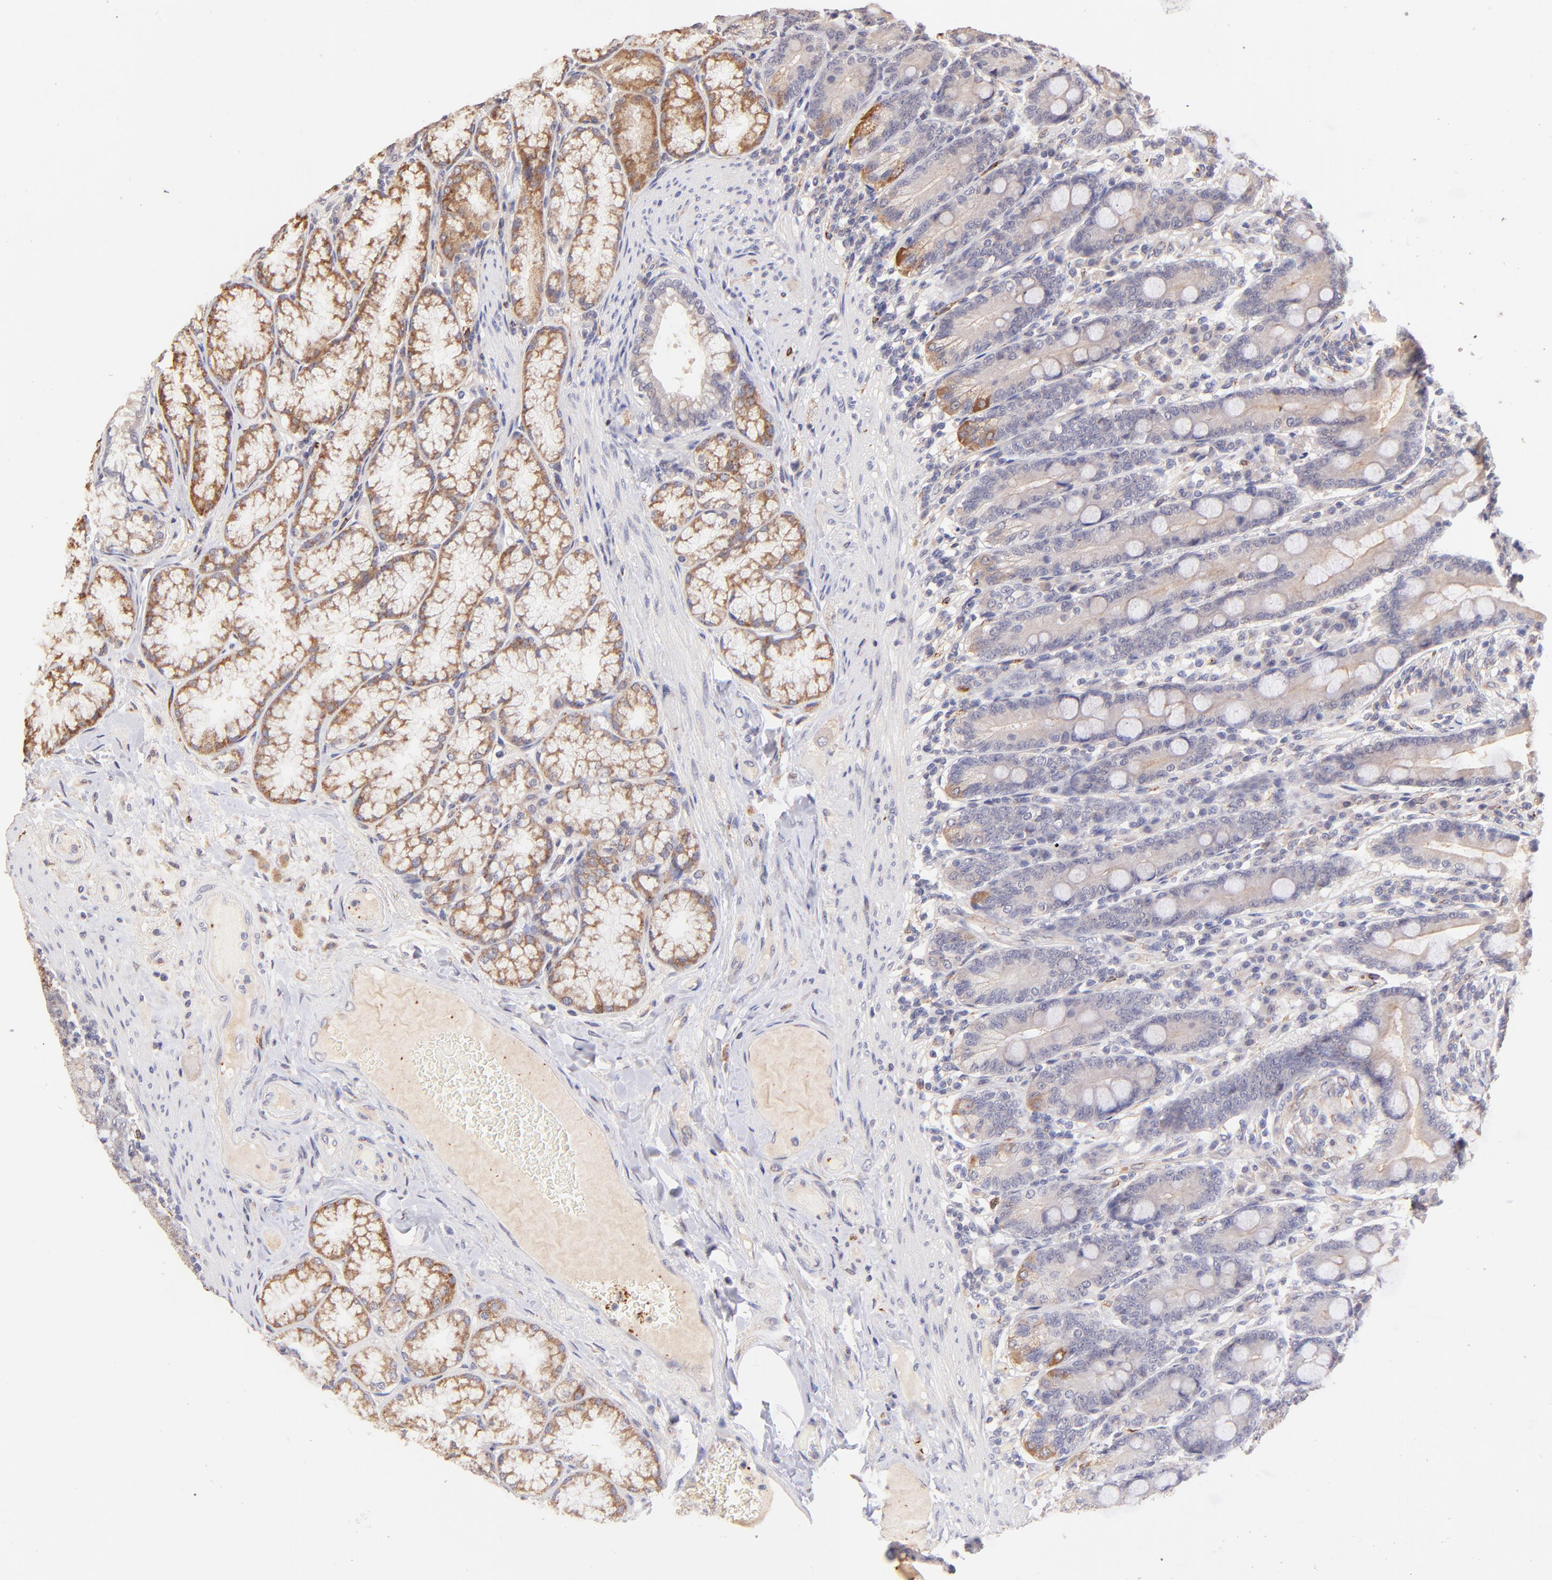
{"staining": {"intensity": "moderate", "quantity": "25%-75%", "location": "cytoplasmic/membranous"}, "tissue": "duodenum", "cell_type": "Glandular cells", "image_type": "normal", "snomed": [{"axis": "morphology", "description": "Normal tissue, NOS"}, {"axis": "topography", "description": "Duodenum"}], "caption": "Duodenum stained with immunohistochemistry (IHC) displays moderate cytoplasmic/membranous expression in about 25%-75% of glandular cells. The staining is performed using DAB (3,3'-diaminobenzidine) brown chromogen to label protein expression. The nuclei are counter-stained blue using hematoxylin.", "gene": "SPARC", "patient": {"sex": "female", "age": 64}}